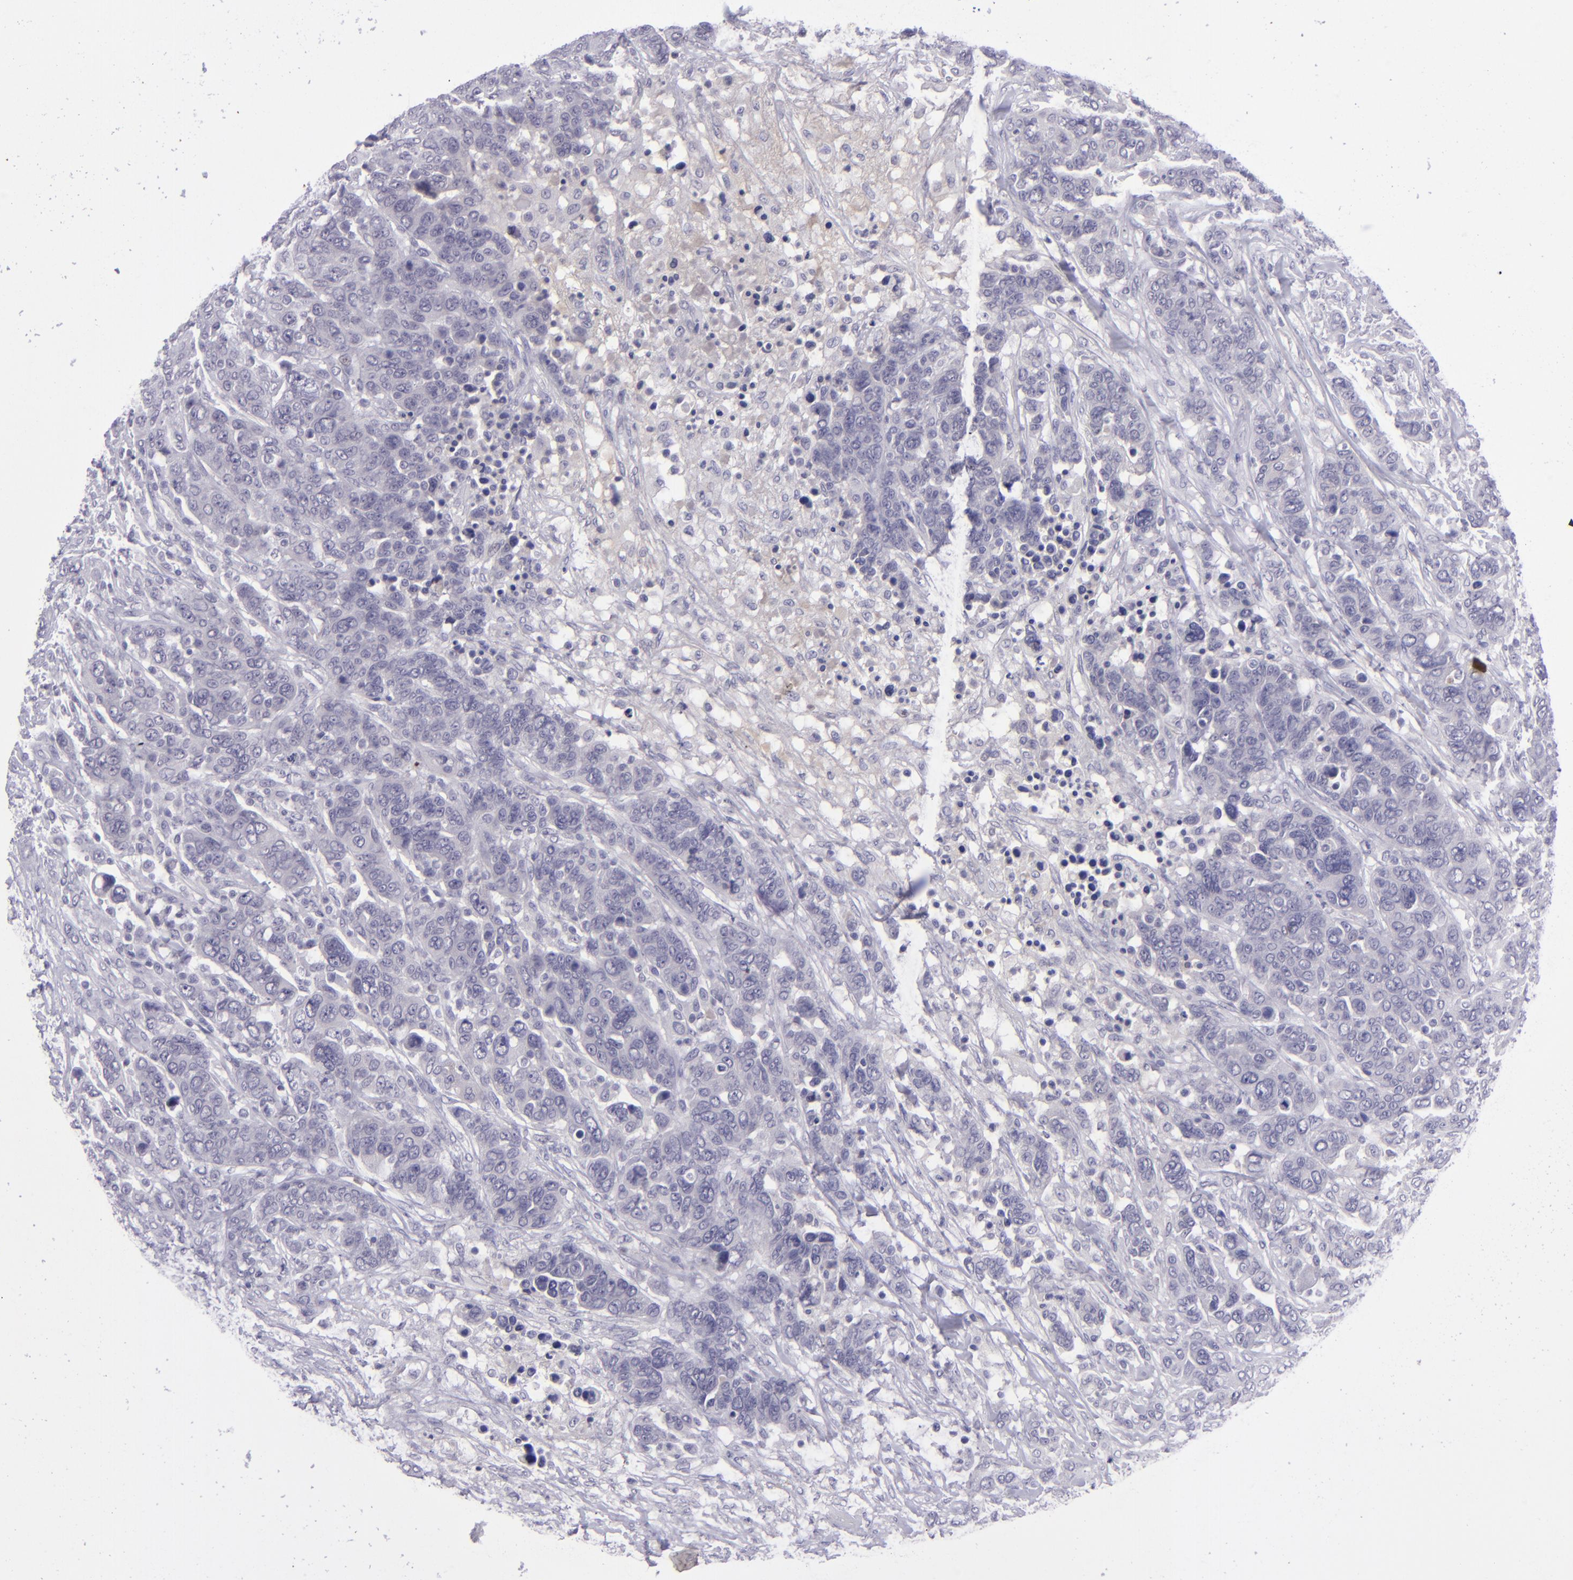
{"staining": {"intensity": "negative", "quantity": "none", "location": "none"}, "tissue": "breast cancer", "cell_type": "Tumor cells", "image_type": "cancer", "snomed": [{"axis": "morphology", "description": "Duct carcinoma"}, {"axis": "topography", "description": "Breast"}], "caption": "A high-resolution photomicrograph shows IHC staining of breast cancer, which reveals no significant positivity in tumor cells.", "gene": "POU2F2", "patient": {"sex": "female", "age": 37}}